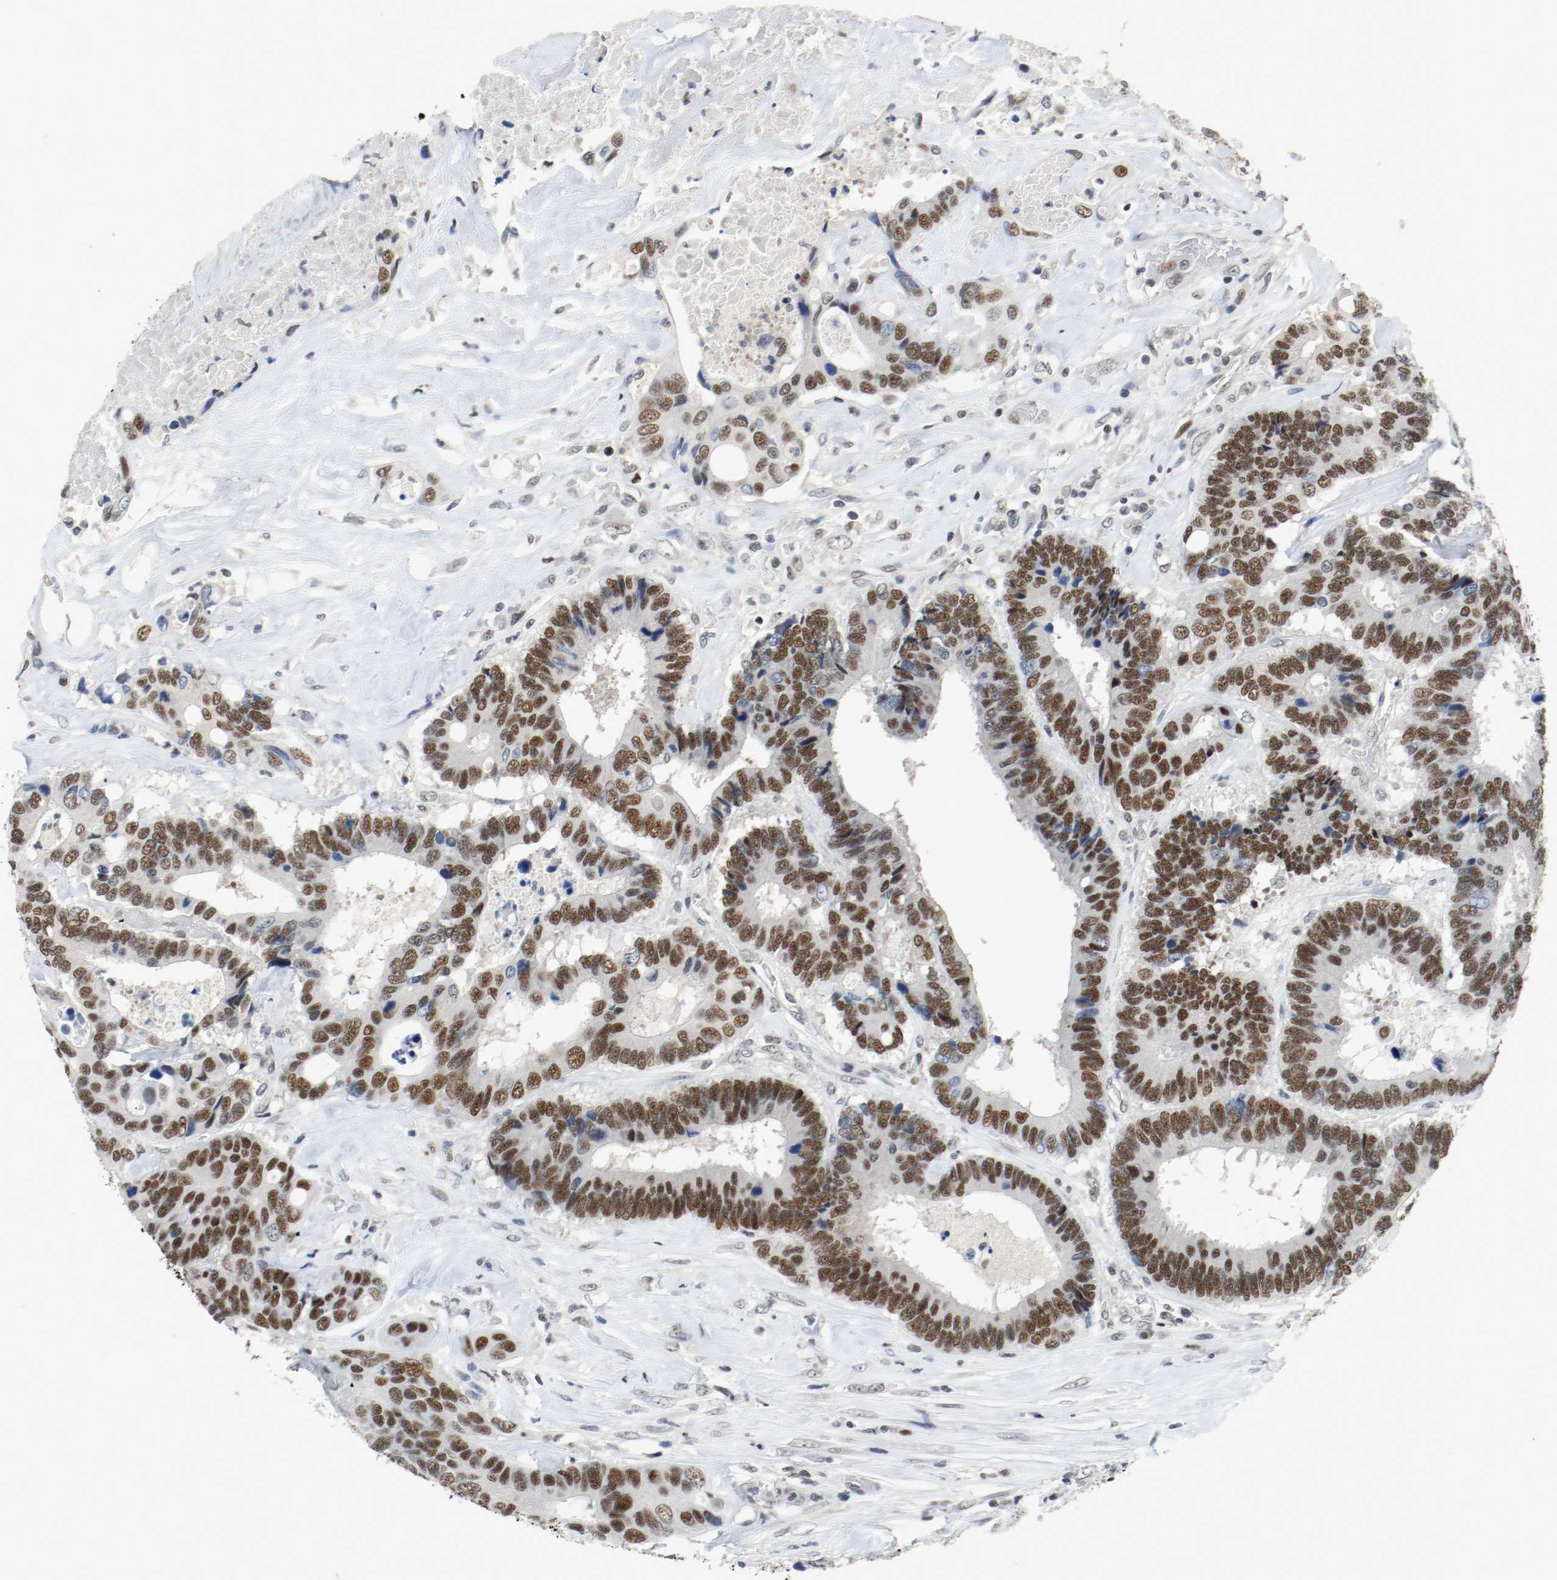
{"staining": {"intensity": "strong", "quantity": ">75%", "location": "nuclear"}, "tissue": "colorectal cancer", "cell_type": "Tumor cells", "image_type": "cancer", "snomed": [{"axis": "morphology", "description": "Adenocarcinoma, NOS"}, {"axis": "topography", "description": "Rectum"}], "caption": "Brown immunohistochemical staining in colorectal cancer demonstrates strong nuclear positivity in approximately >75% of tumor cells. (DAB IHC with brightfield microscopy, high magnification).", "gene": "ASH1L", "patient": {"sex": "male", "age": 55}}